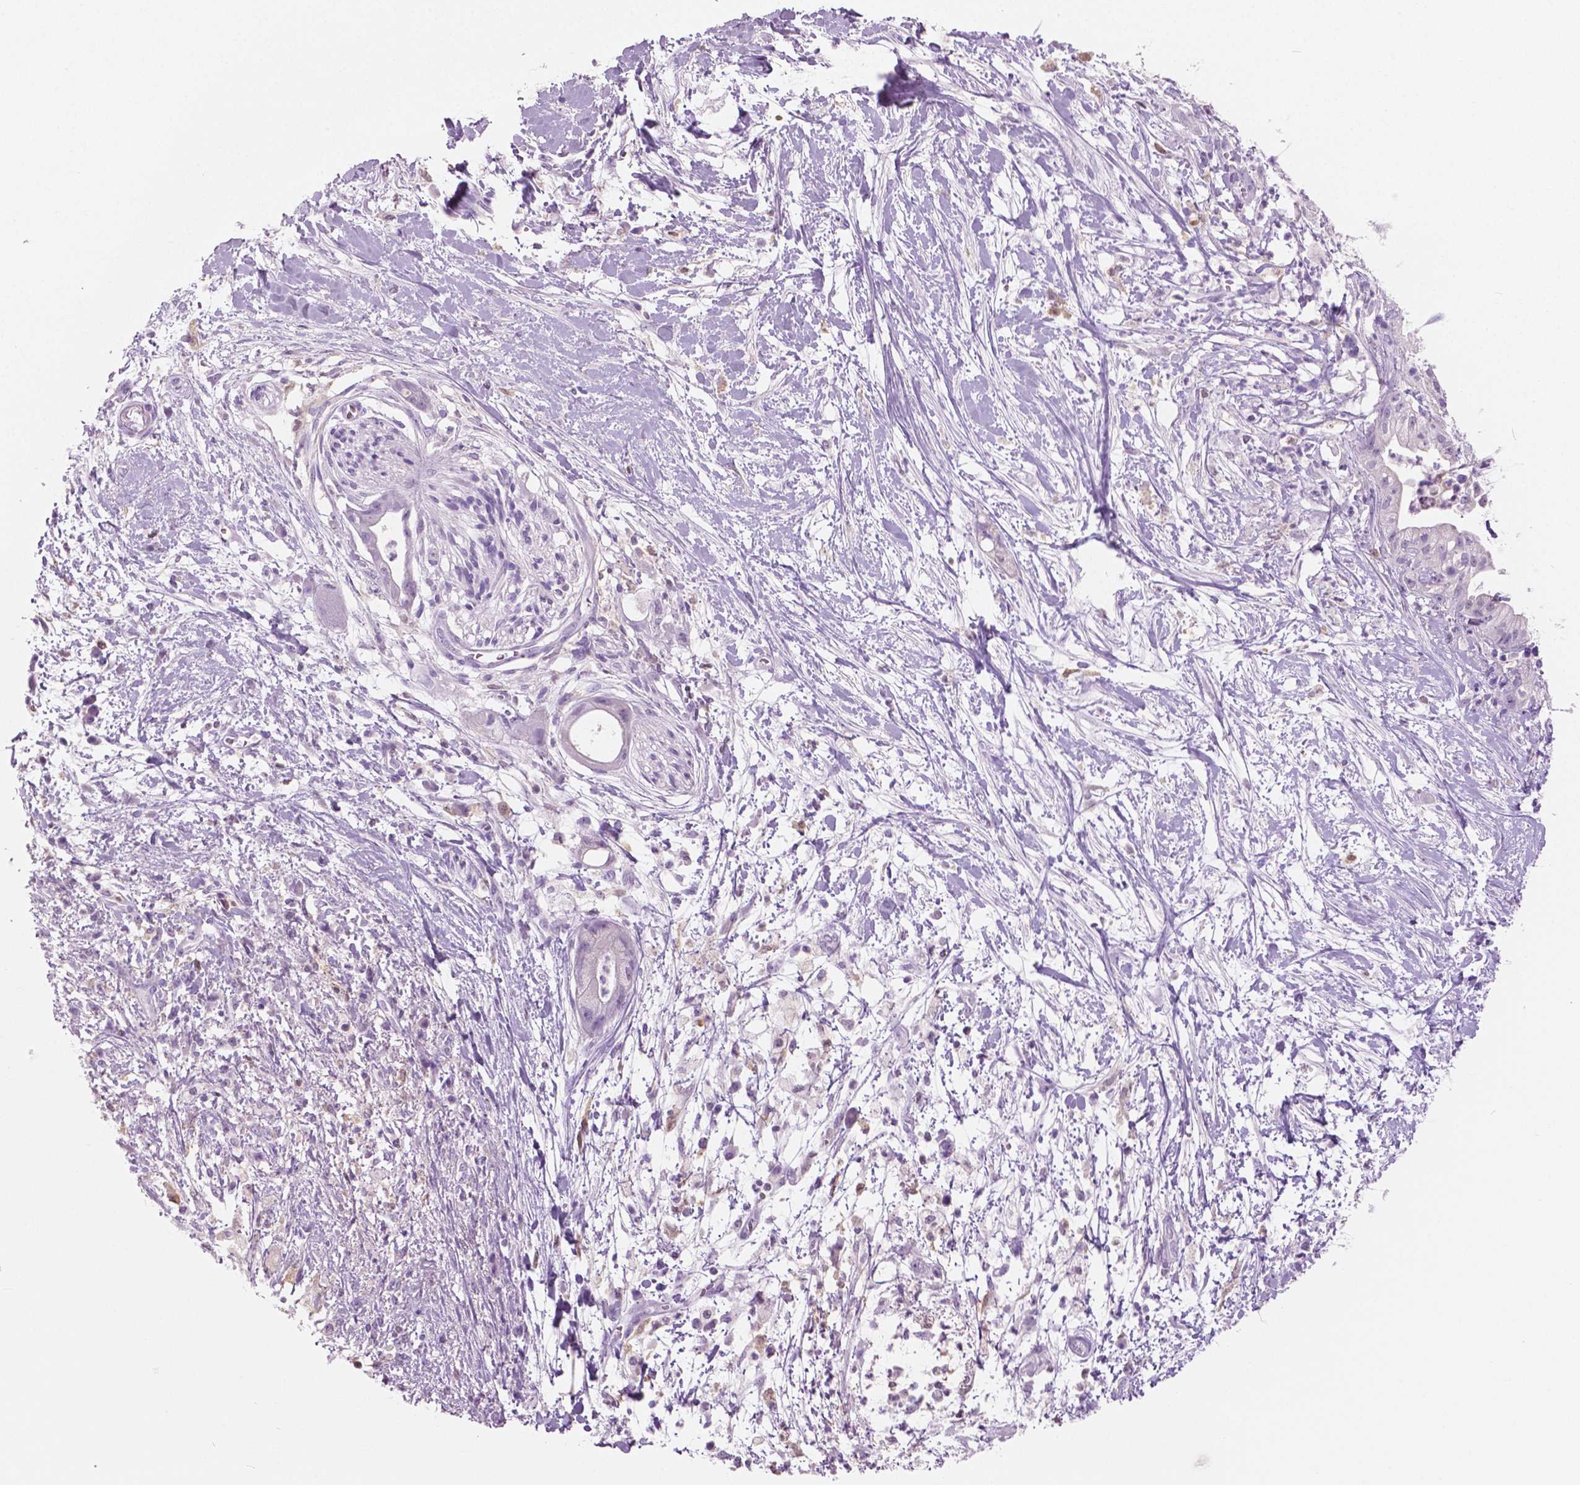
{"staining": {"intensity": "negative", "quantity": "none", "location": "none"}, "tissue": "pancreatic cancer", "cell_type": "Tumor cells", "image_type": "cancer", "snomed": [{"axis": "morphology", "description": "Normal tissue, NOS"}, {"axis": "morphology", "description": "Adenocarcinoma, NOS"}, {"axis": "topography", "description": "Lymph node"}, {"axis": "topography", "description": "Pancreas"}], "caption": "IHC image of neoplastic tissue: human pancreatic cancer stained with DAB shows no significant protein expression in tumor cells.", "gene": "GALM", "patient": {"sex": "female", "age": 58}}